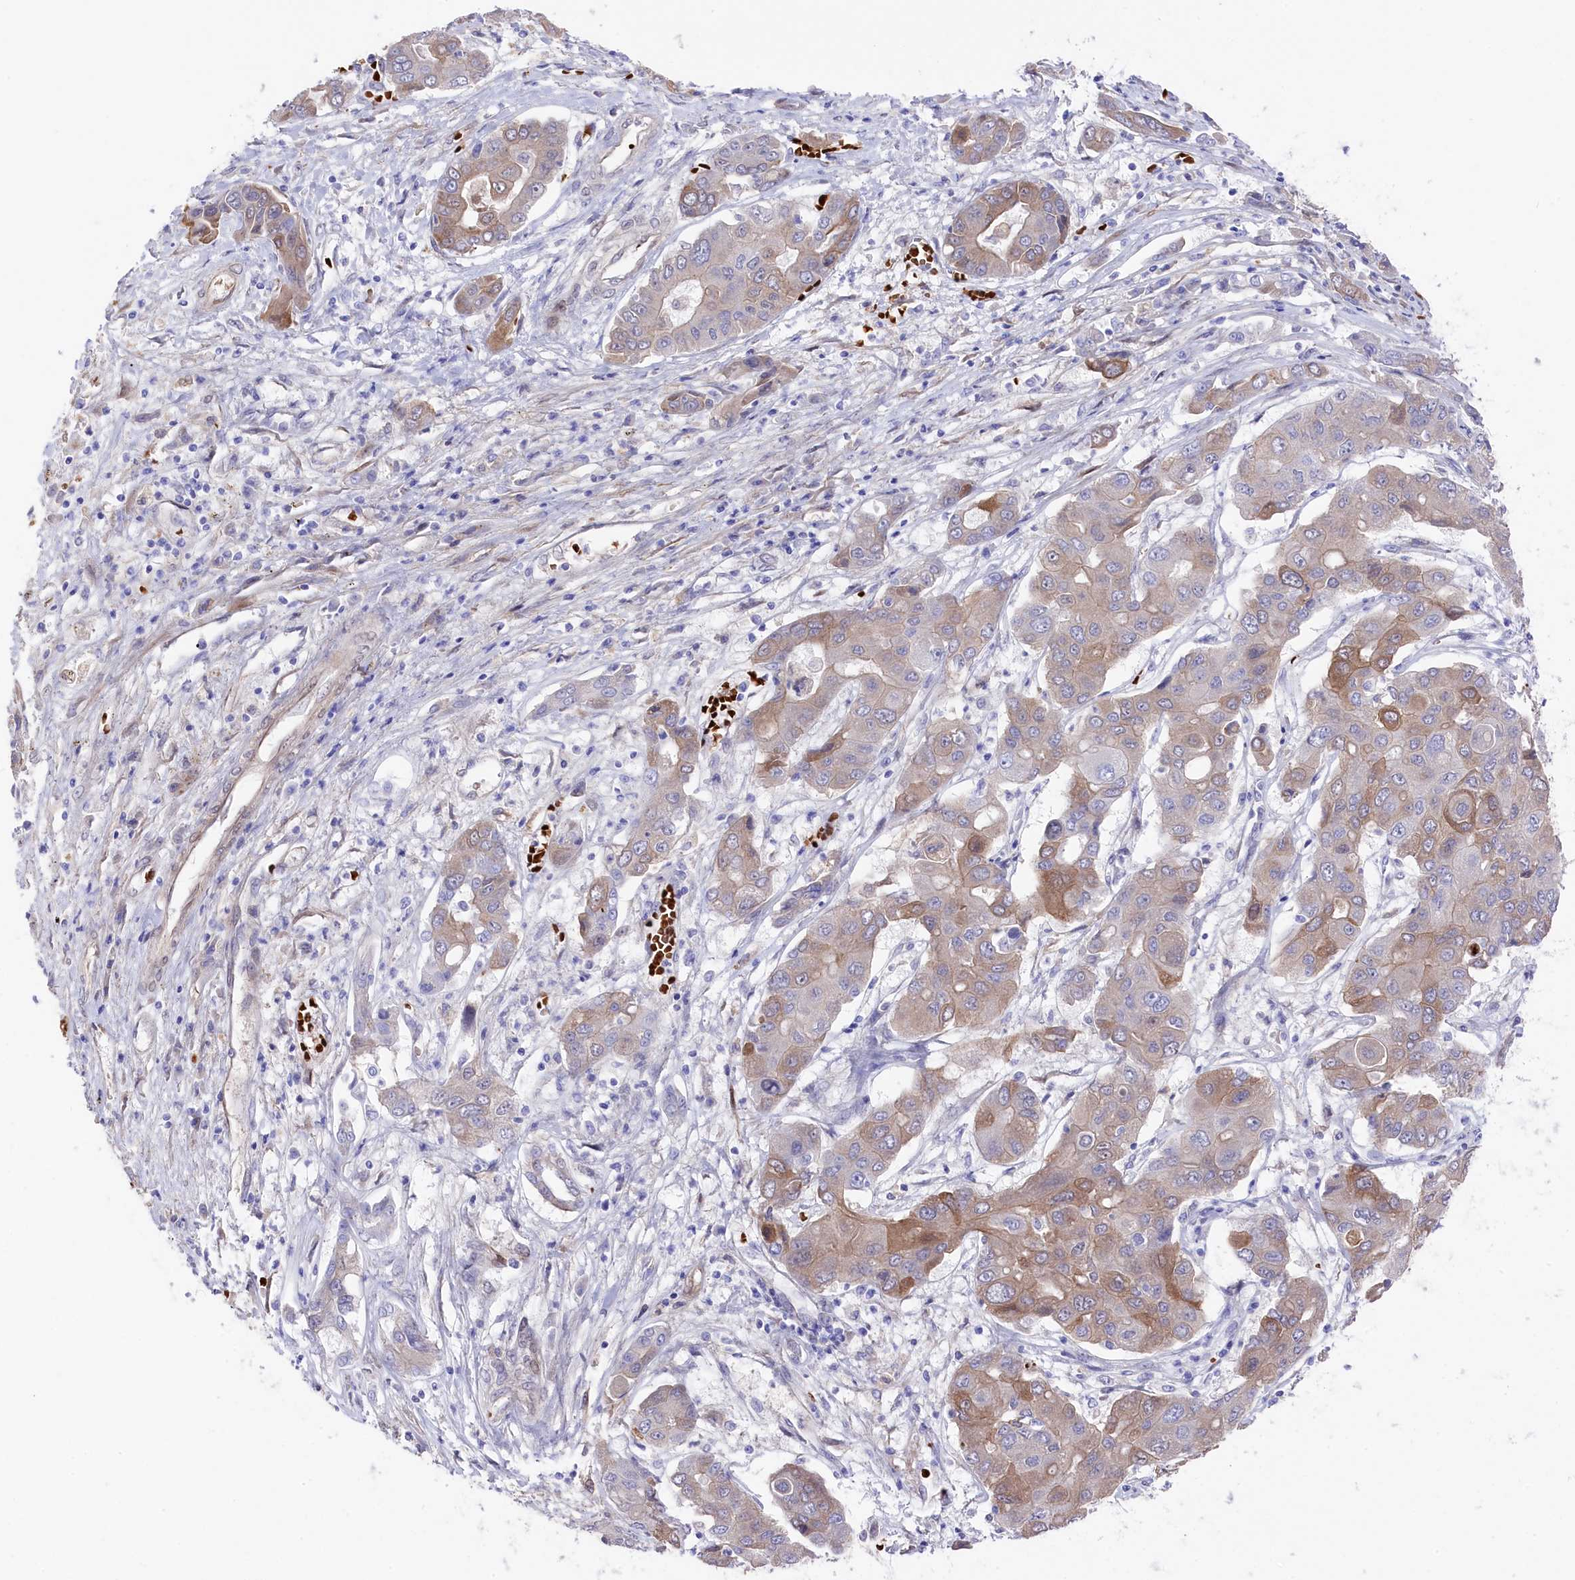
{"staining": {"intensity": "moderate", "quantity": "<25%", "location": "cytoplasmic/membranous"}, "tissue": "liver cancer", "cell_type": "Tumor cells", "image_type": "cancer", "snomed": [{"axis": "morphology", "description": "Cholangiocarcinoma"}, {"axis": "topography", "description": "Liver"}], "caption": "Immunohistochemical staining of human cholangiocarcinoma (liver) shows low levels of moderate cytoplasmic/membranous protein expression in approximately <25% of tumor cells.", "gene": "LHFPL4", "patient": {"sex": "male", "age": 67}}